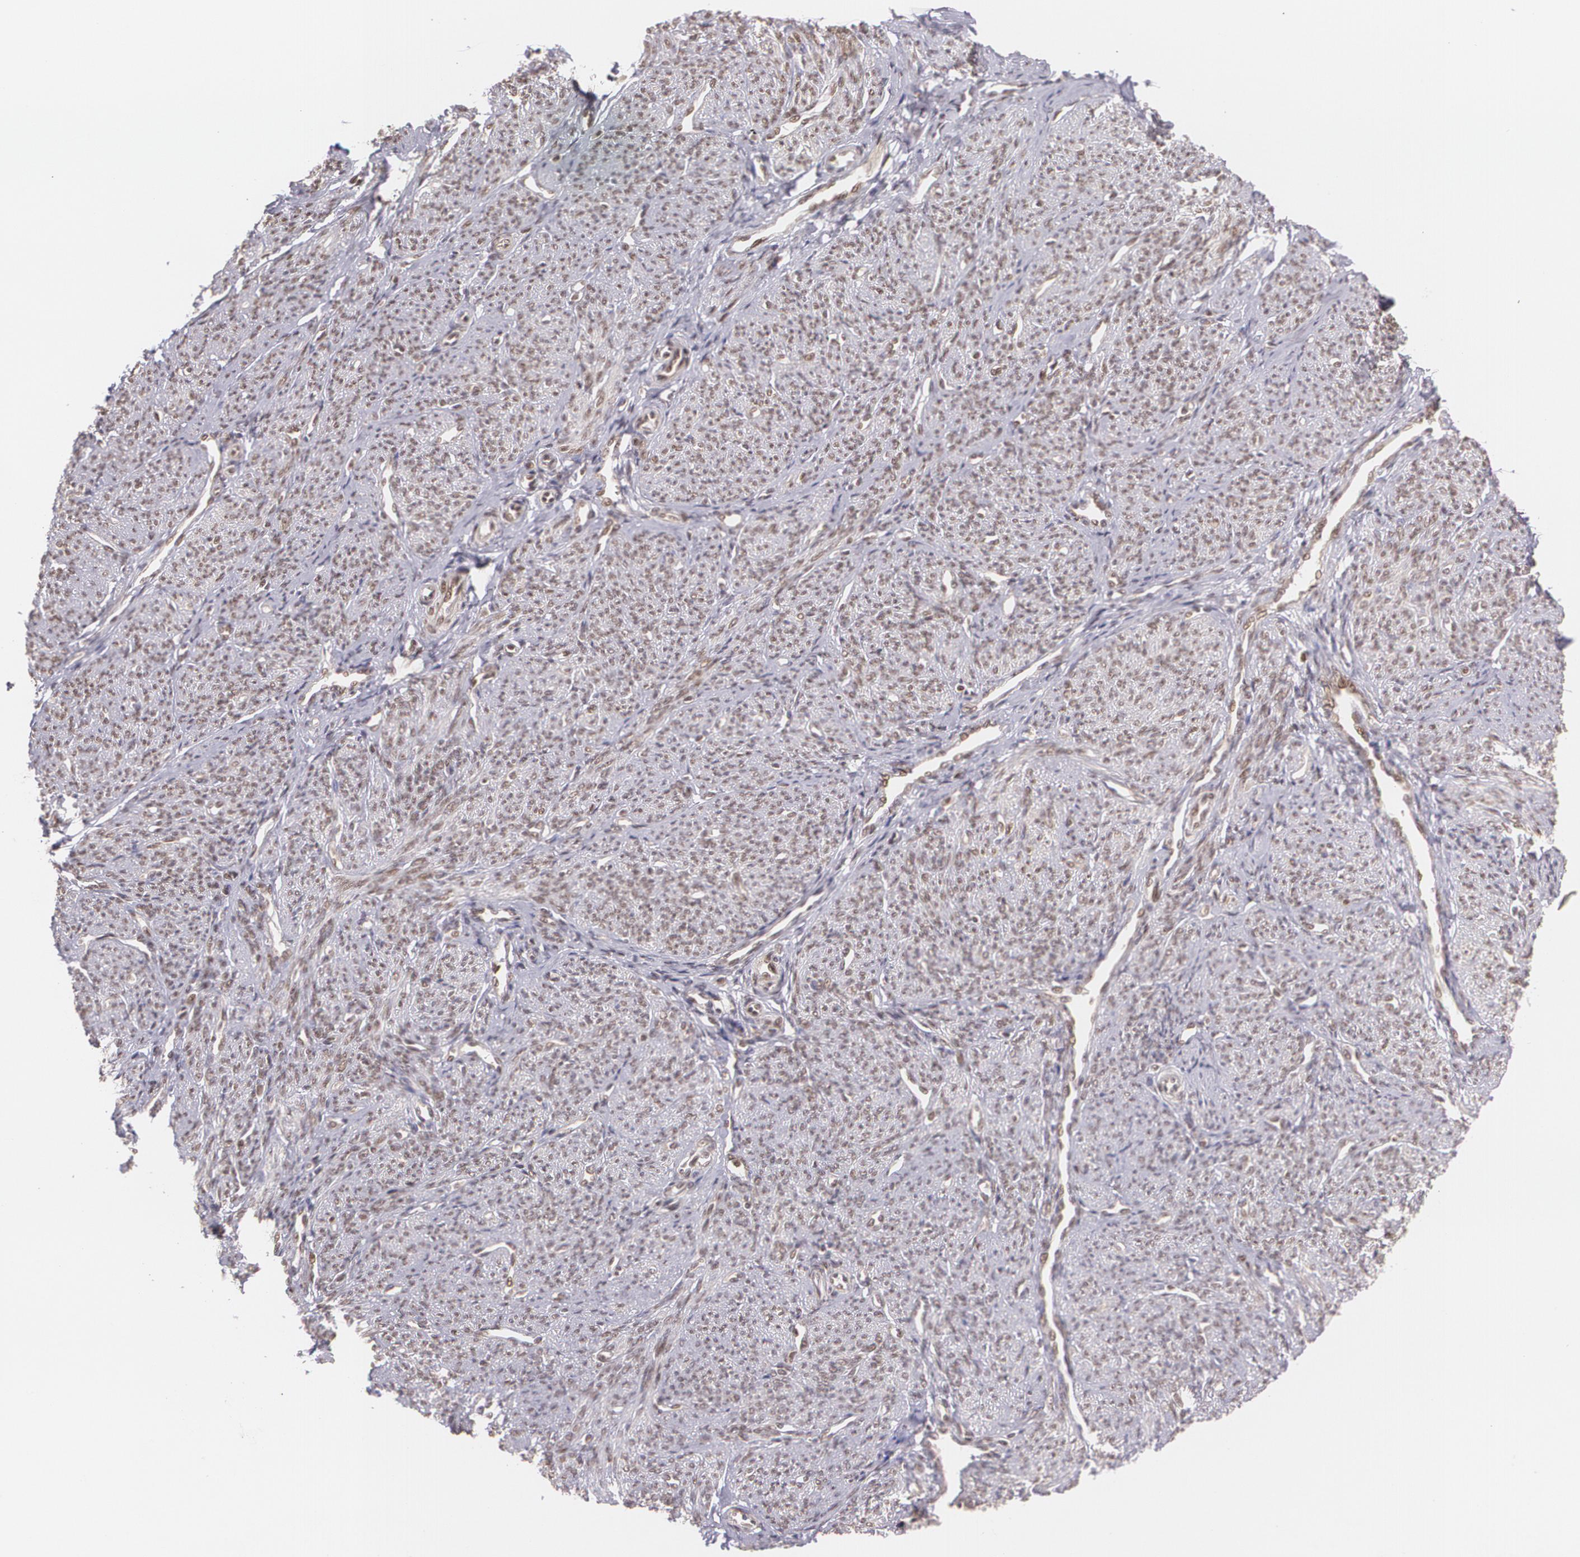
{"staining": {"intensity": "weak", "quantity": "<25%", "location": "cytoplasmic/membranous,nuclear"}, "tissue": "smooth muscle", "cell_type": "Smooth muscle cells", "image_type": "normal", "snomed": [{"axis": "morphology", "description": "Normal tissue, NOS"}, {"axis": "topography", "description": "Cervix"}, {"axis": "topography", "description": "Endometrium"}], "caption": "Immunohistochemistry of normal smooth muscle exhibits no expression in smooth muscle cells. (IHC, brightfield microscopy, high magnification).", "gene": "CUL2", "patient": {"sex": "female", "age": 65}}